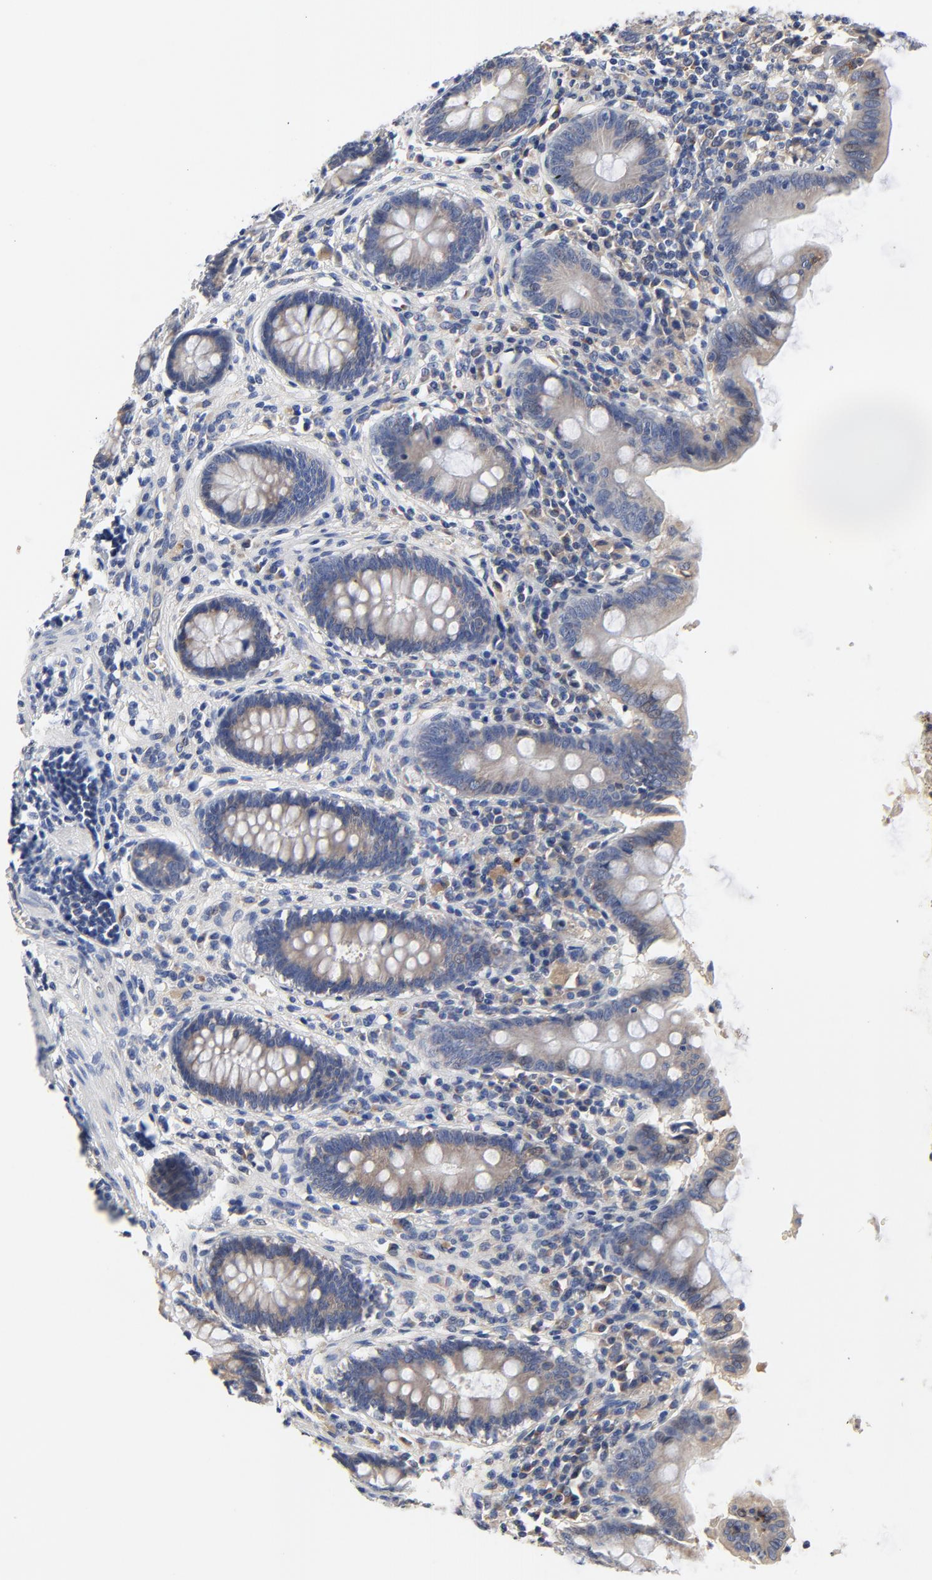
{"staining": {"intensity": "weak", "quantity": "25%-75%", "location": "cytoplasmic/membranous"}, "tissue": "appendix", "cell_type": "Glandular cells", "image_type": "normal", "snomed": [{"axis": "morphology", "description": "Normal tissue, NOS"}, {"axis": "topography", "description": "Appendix"}], "caption": "Immunohistochemistry (IHC) staining of normal appendix, which reveals low levels of weak cytoplasmic/membranous staining in about 25%-75% of glandular cells indicating weak cytoplasmic/membranous protein positivity. The staining was performed using DAB (brown) for protein detection and nuclei were counterstained in hematoxylin (blue).", "gene": "VAV2", "patient": {"sex": "female", "age": 50}}